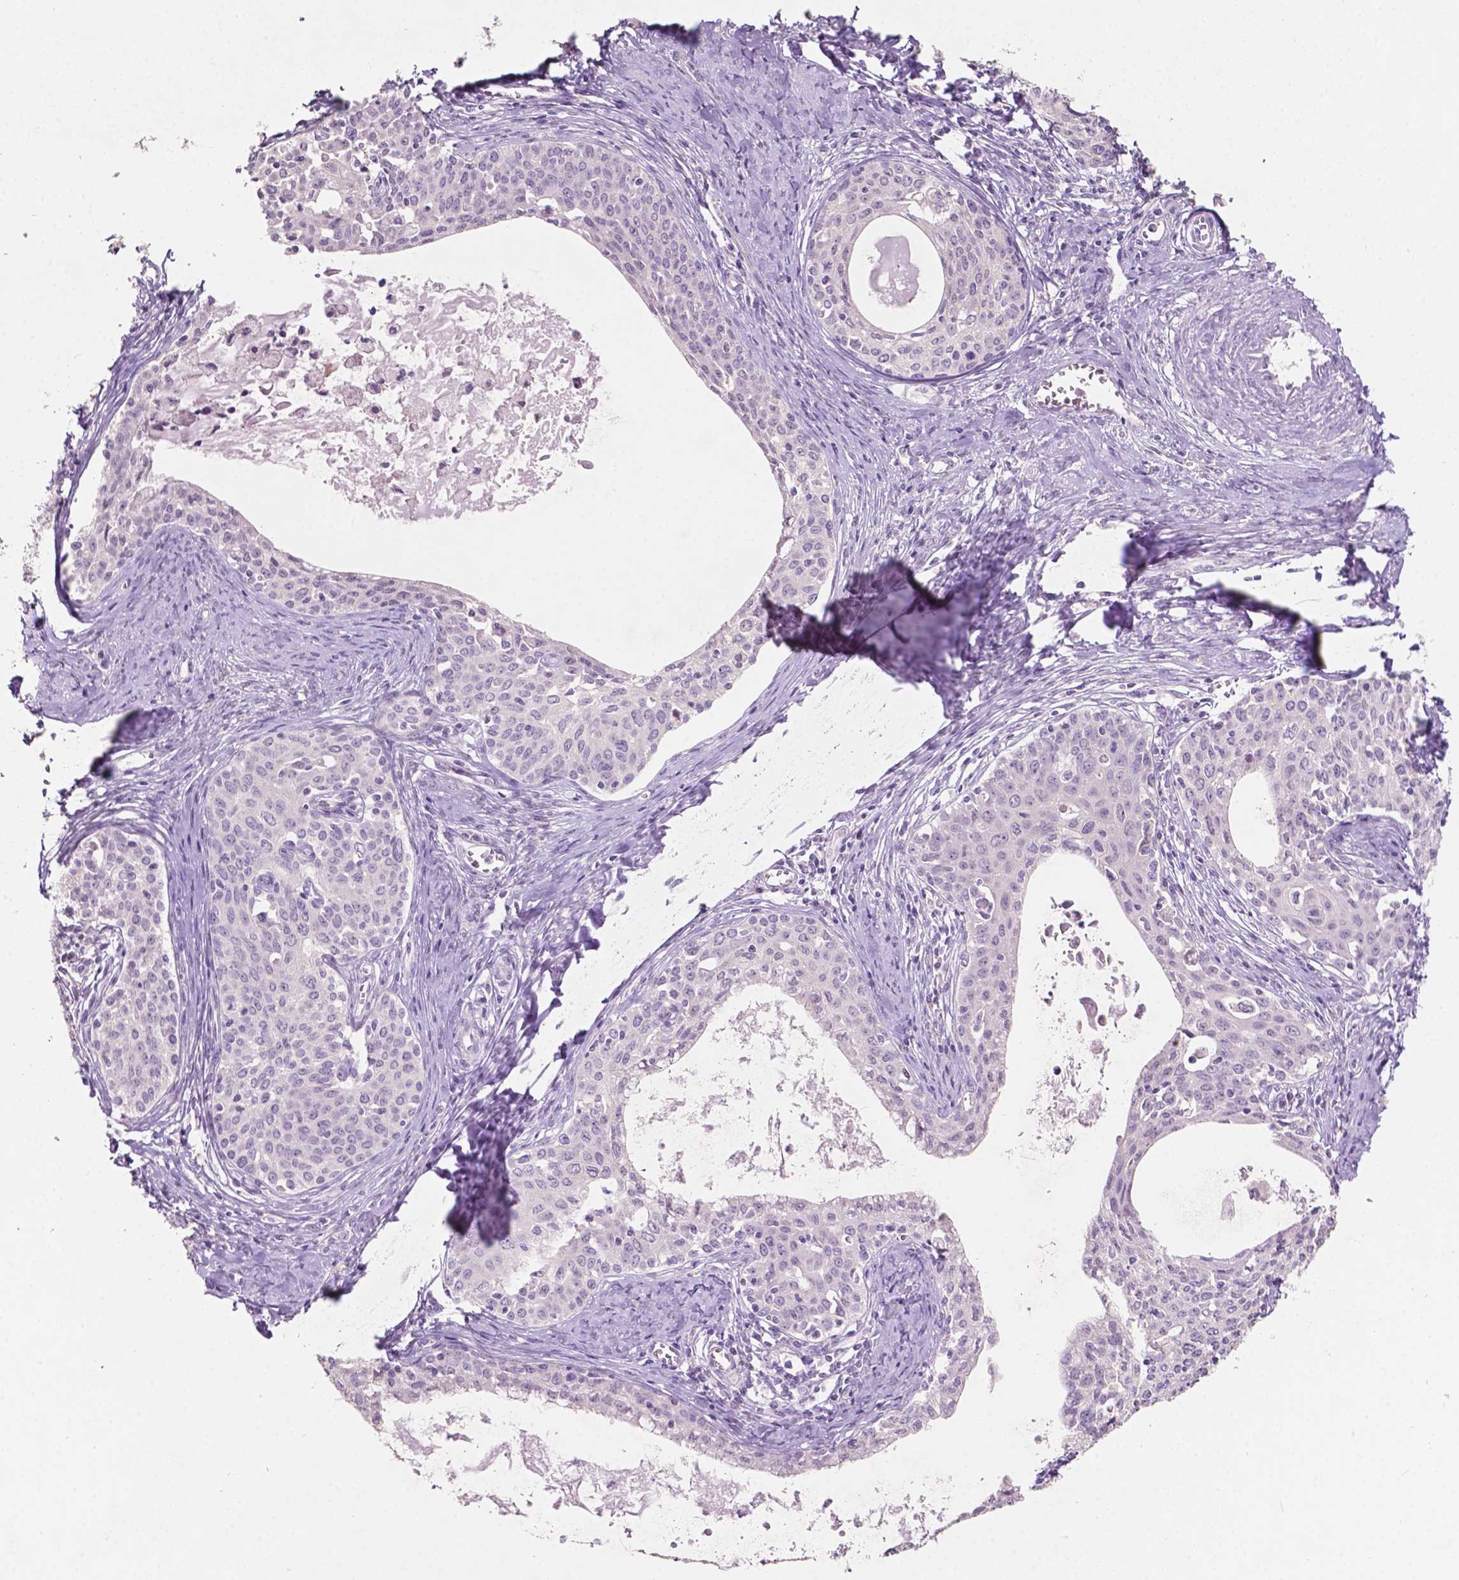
{"staining": {"intensity": "negative", "quantity": "none", "location": "none"}, "tissue": "cervical cancer", "cell_type": "Tumor cells", "image_type": "cancer", "snomed": [{"axis": "morphology", "description": "Squamous cell carcinoma, NOS"}, {"axis": "morphology", "description": "Adenocarcinoma, NOS"}, {"axis": "topography", "description": "Cervix"}], "caption": "Image shows no protein expression in tumor cells of cervical cancer (adenocarcinoma) tissue.", "gene": "TM6SF2", "patient": {"sex": "female", "age": 52}}